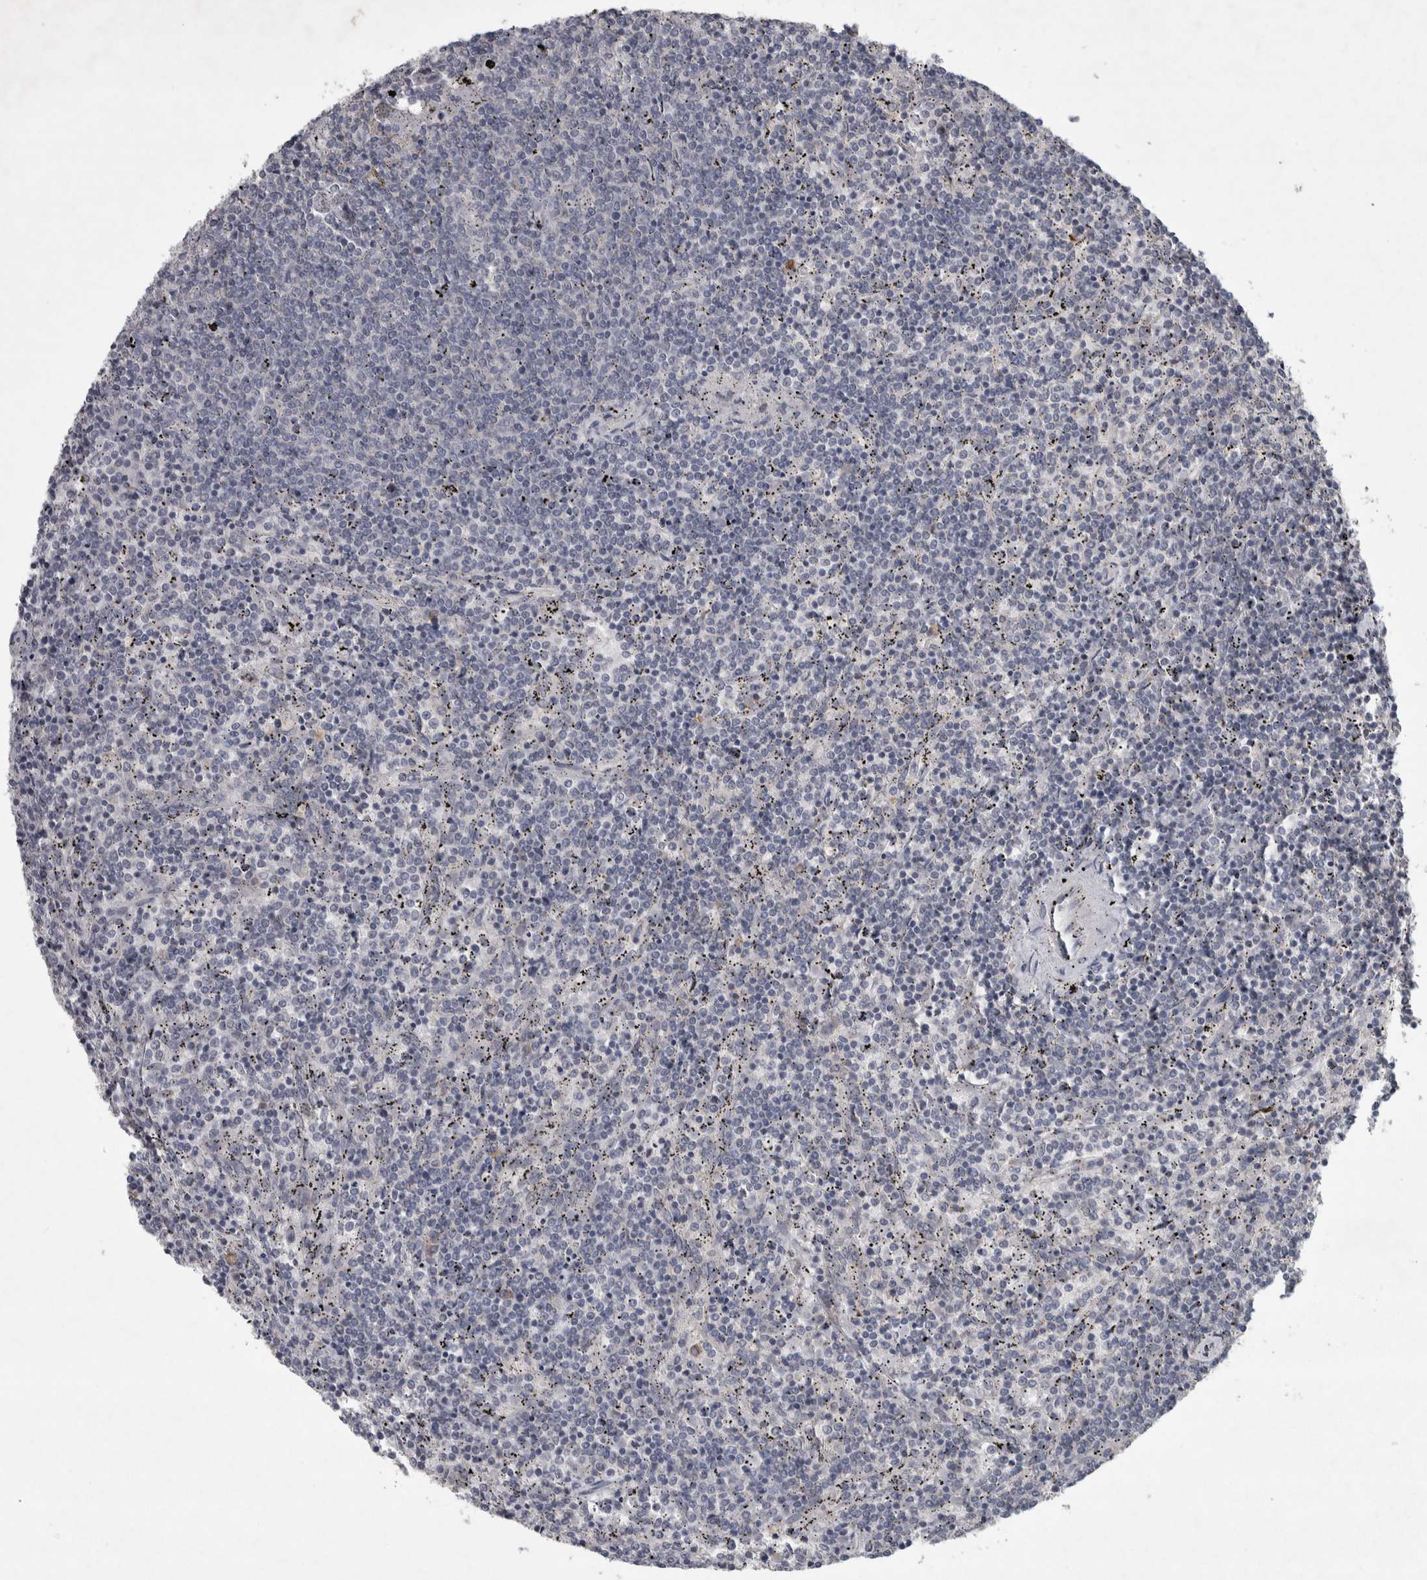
{"staining": {"intensity": "negative", "quantity": "none", "location": "none"}, "tissue": "lymphoma", "cell_type": "Tumor cells", "image_type": "cancer", "snomed": [{"axis": "morphology", "description": "Malignant lymphoma, non-Hodgkin's type, Low grade"}, {"axis": "topography", "description": "Spleen"}], "caption": "Tumor cells are negative for protein expression in human lymphoma.", "gene": "SRP68", "patient": {"sex": "female", "age": 50}}